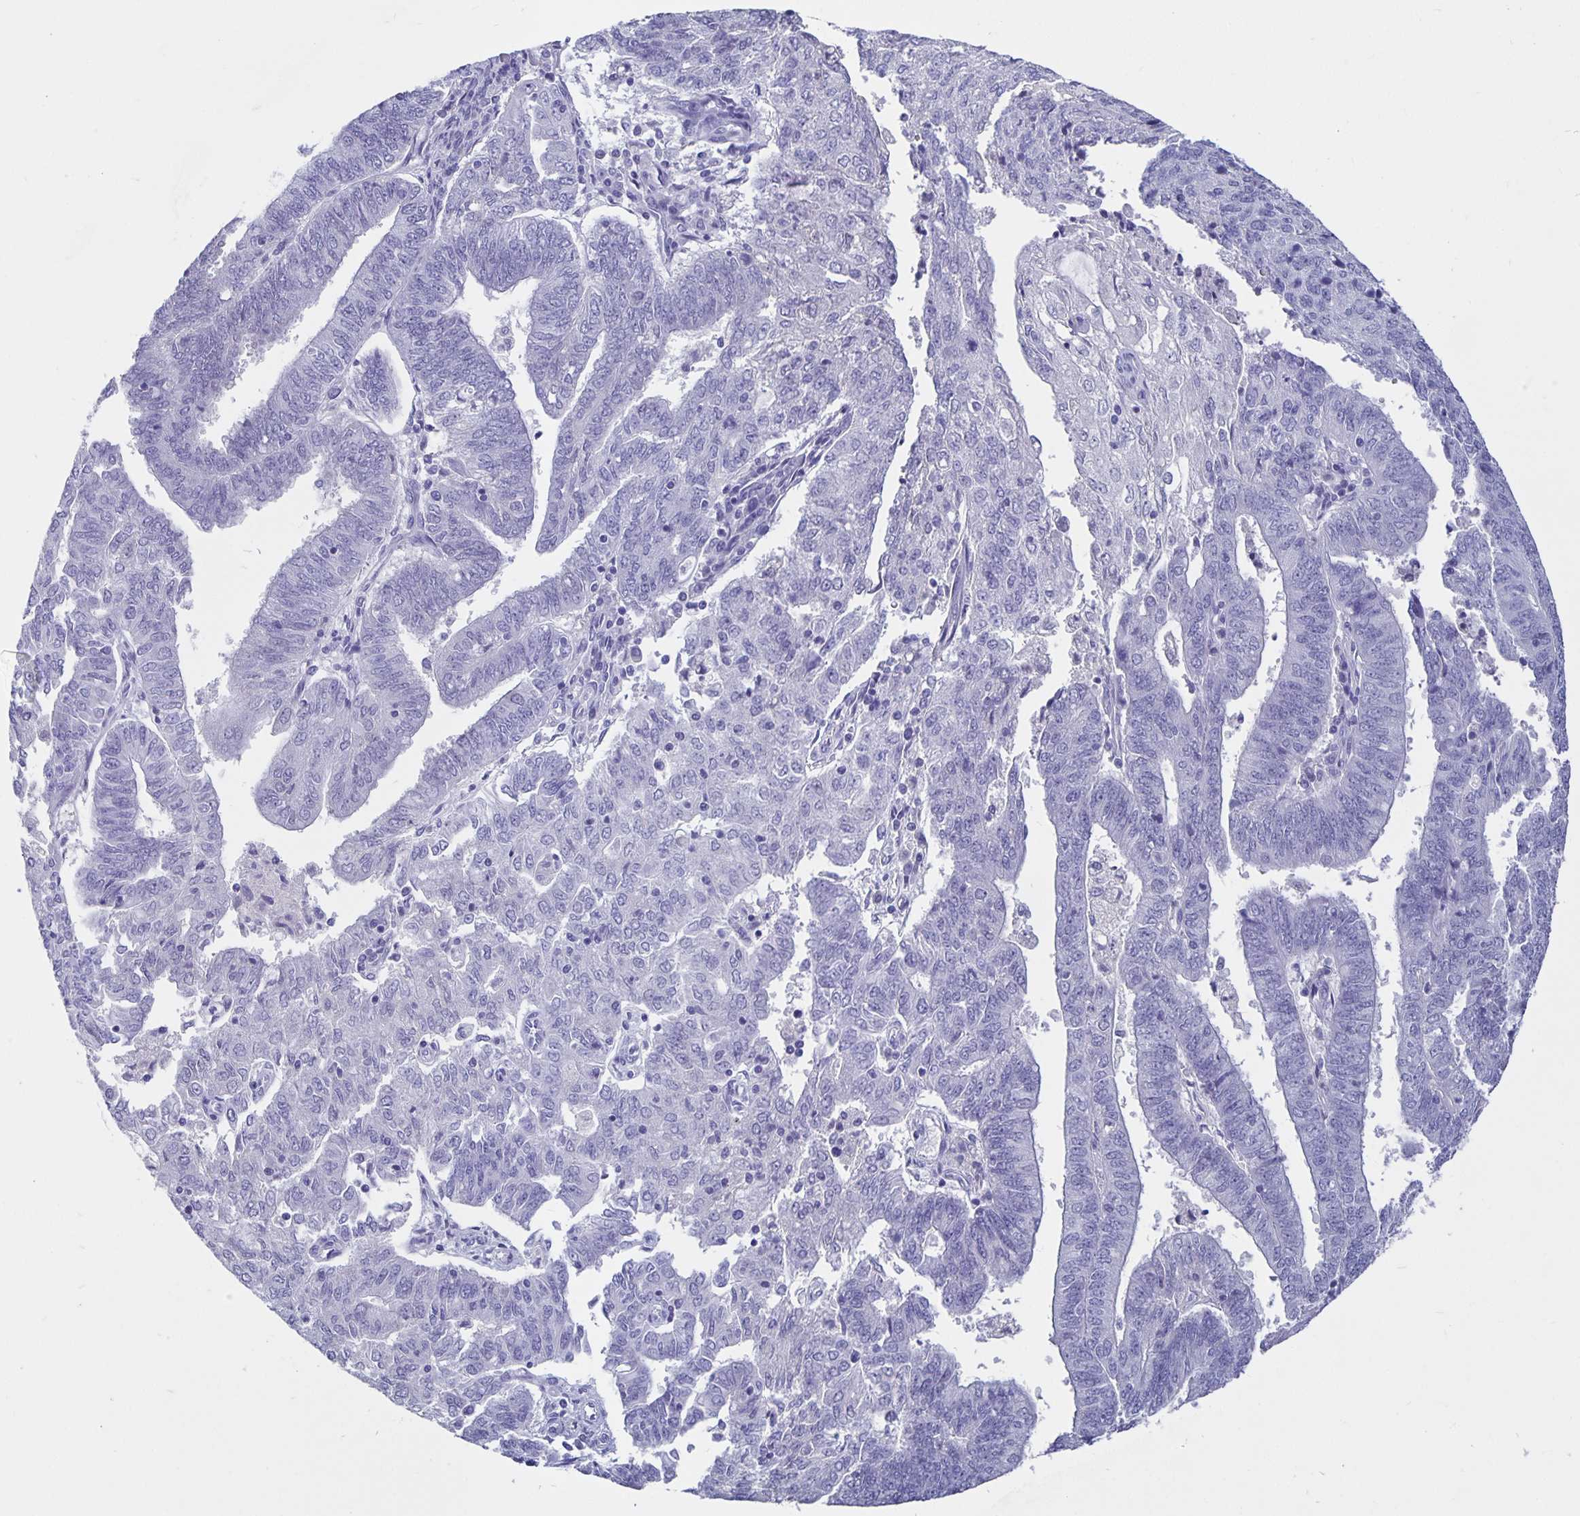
{"staining": {"intensity": "negative", "quantity": "none", "location": "none"}, "tissue": "endometrial cancer", "cell_type": "Tumor cells", "image_type": "cancer", "snomed": [{"axis": "morphology", "description": "Adenocarcinoma, NOS"}, {"axis": "topography", "description": "Endometrium"}], "caption": "High power microscopy image of an IHC micrograph of endometrial cancer, revealing no significant positivity in tumor cells. (Brightfield microscopy of DAB (3,3'-diaminobenzidine) IHC at high magnification).", "gene": "ODF3B", "patient": {"sex": "female", "age": 82}}